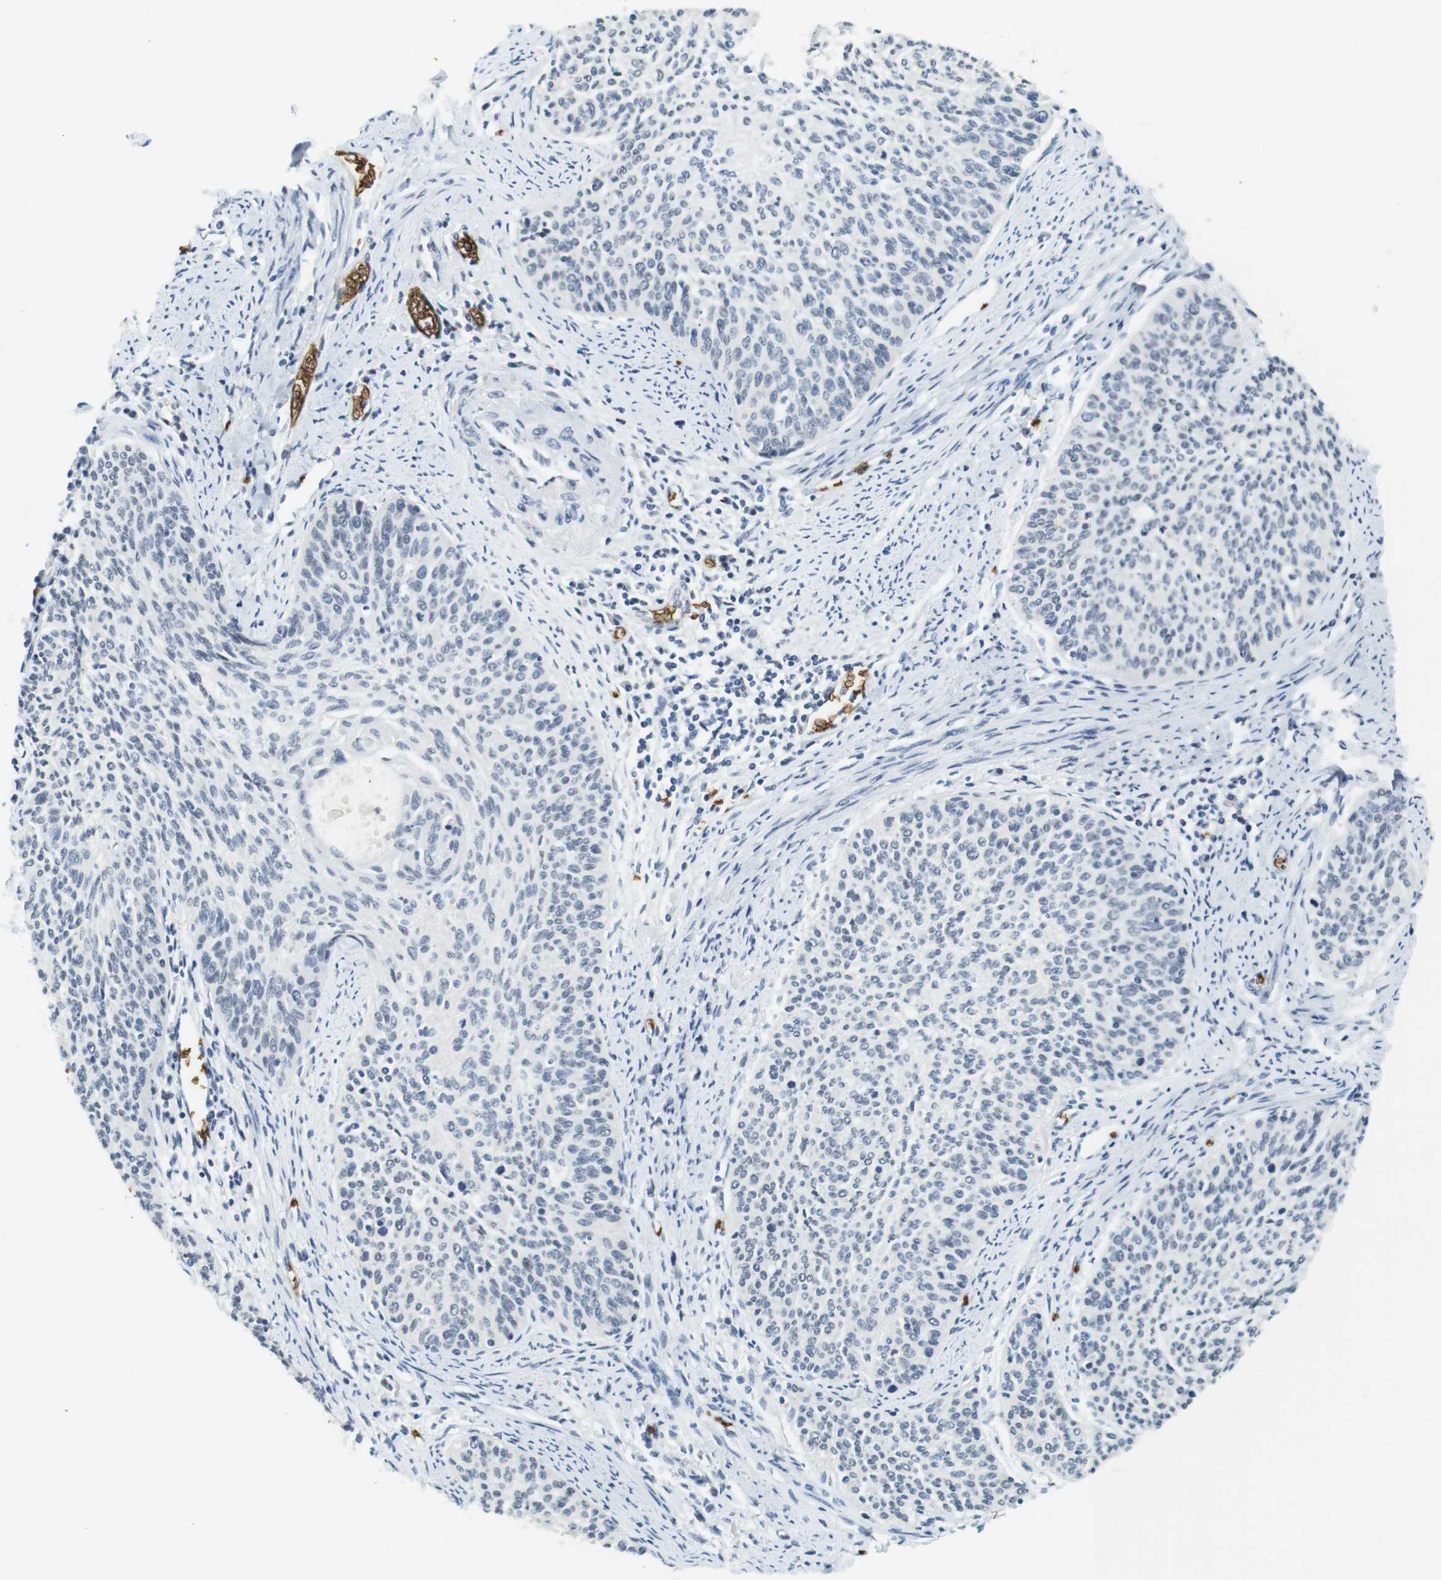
{"staining": {"intensity": "negative", "quantity": "none", "location": "none"}, "tissue": "cervical cancer", "cell_type": "Tumor cells", "image_type": "cancer", "snomed": [{"axis": "morphology", "description": "Squamous cell carcinoma, NOS"}, {"axis": "topography", "description": "Cervix"}], "caption": "An image of human cervical cancer is negative for staining in tumor cells.", "gene": "SLC4A1", "patient": {"sex": "female", "age": 55}}